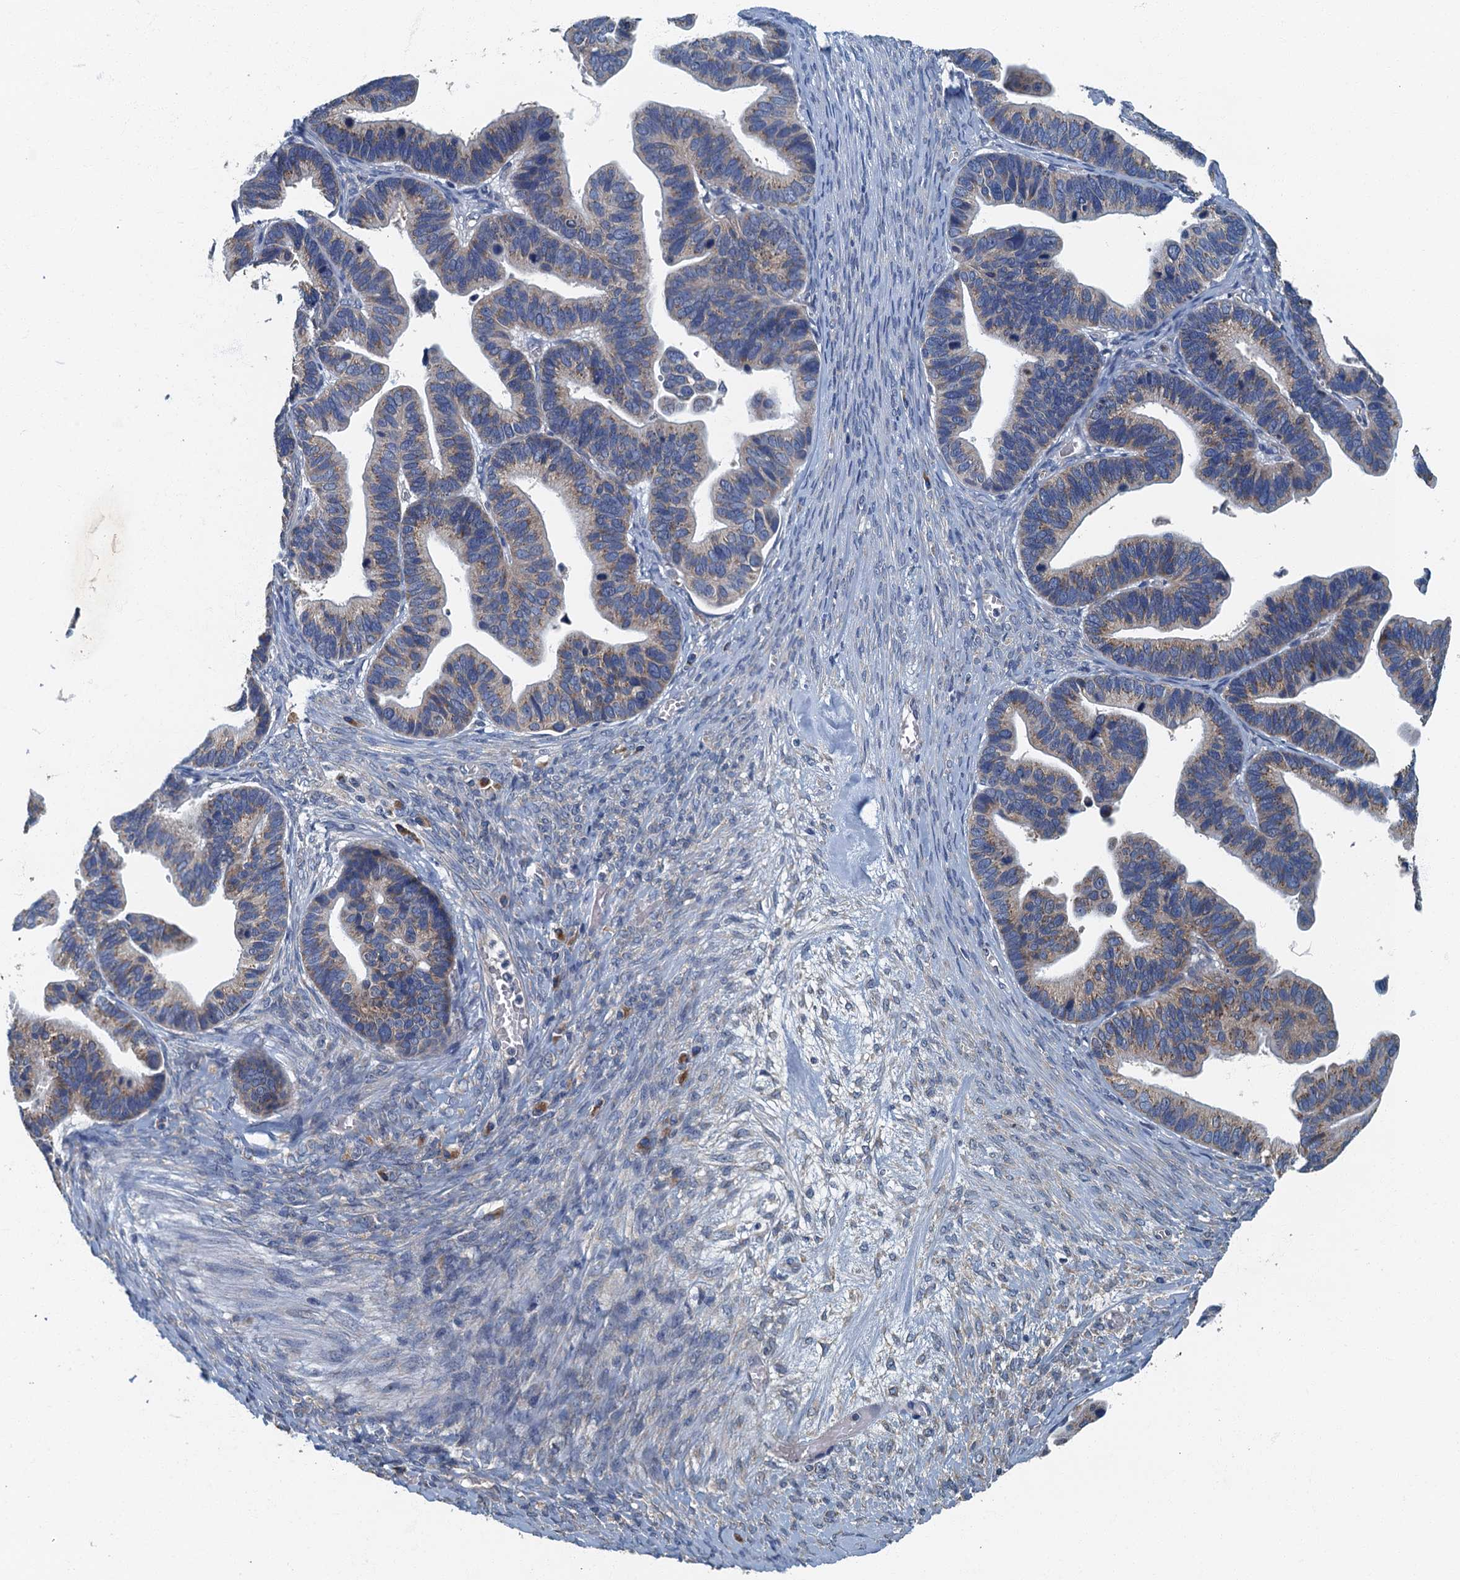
{"staining": {"intensity": "moderate", "quantity": "25%-75%", "location": "cytoplasmic/membranous"}, "tissue": "ovarian cancer", "cell_type": "Tumor cells", "image_type": "cancer", "snomed": [{"axis": "morphology", "description": "Cystadenocarcinoma, serous, NOS"}, {"axis": "topography", "description": "Ovary"}], "caption": "This histopathology image reveals immunohistochemistry staining of human ovarian cancer, with medium moderate cytoplasmic/membranous expression in about 25%-75% of tumor cells.", "gene": "DDX49", "patient": {"sex": "female", "age": 56}}